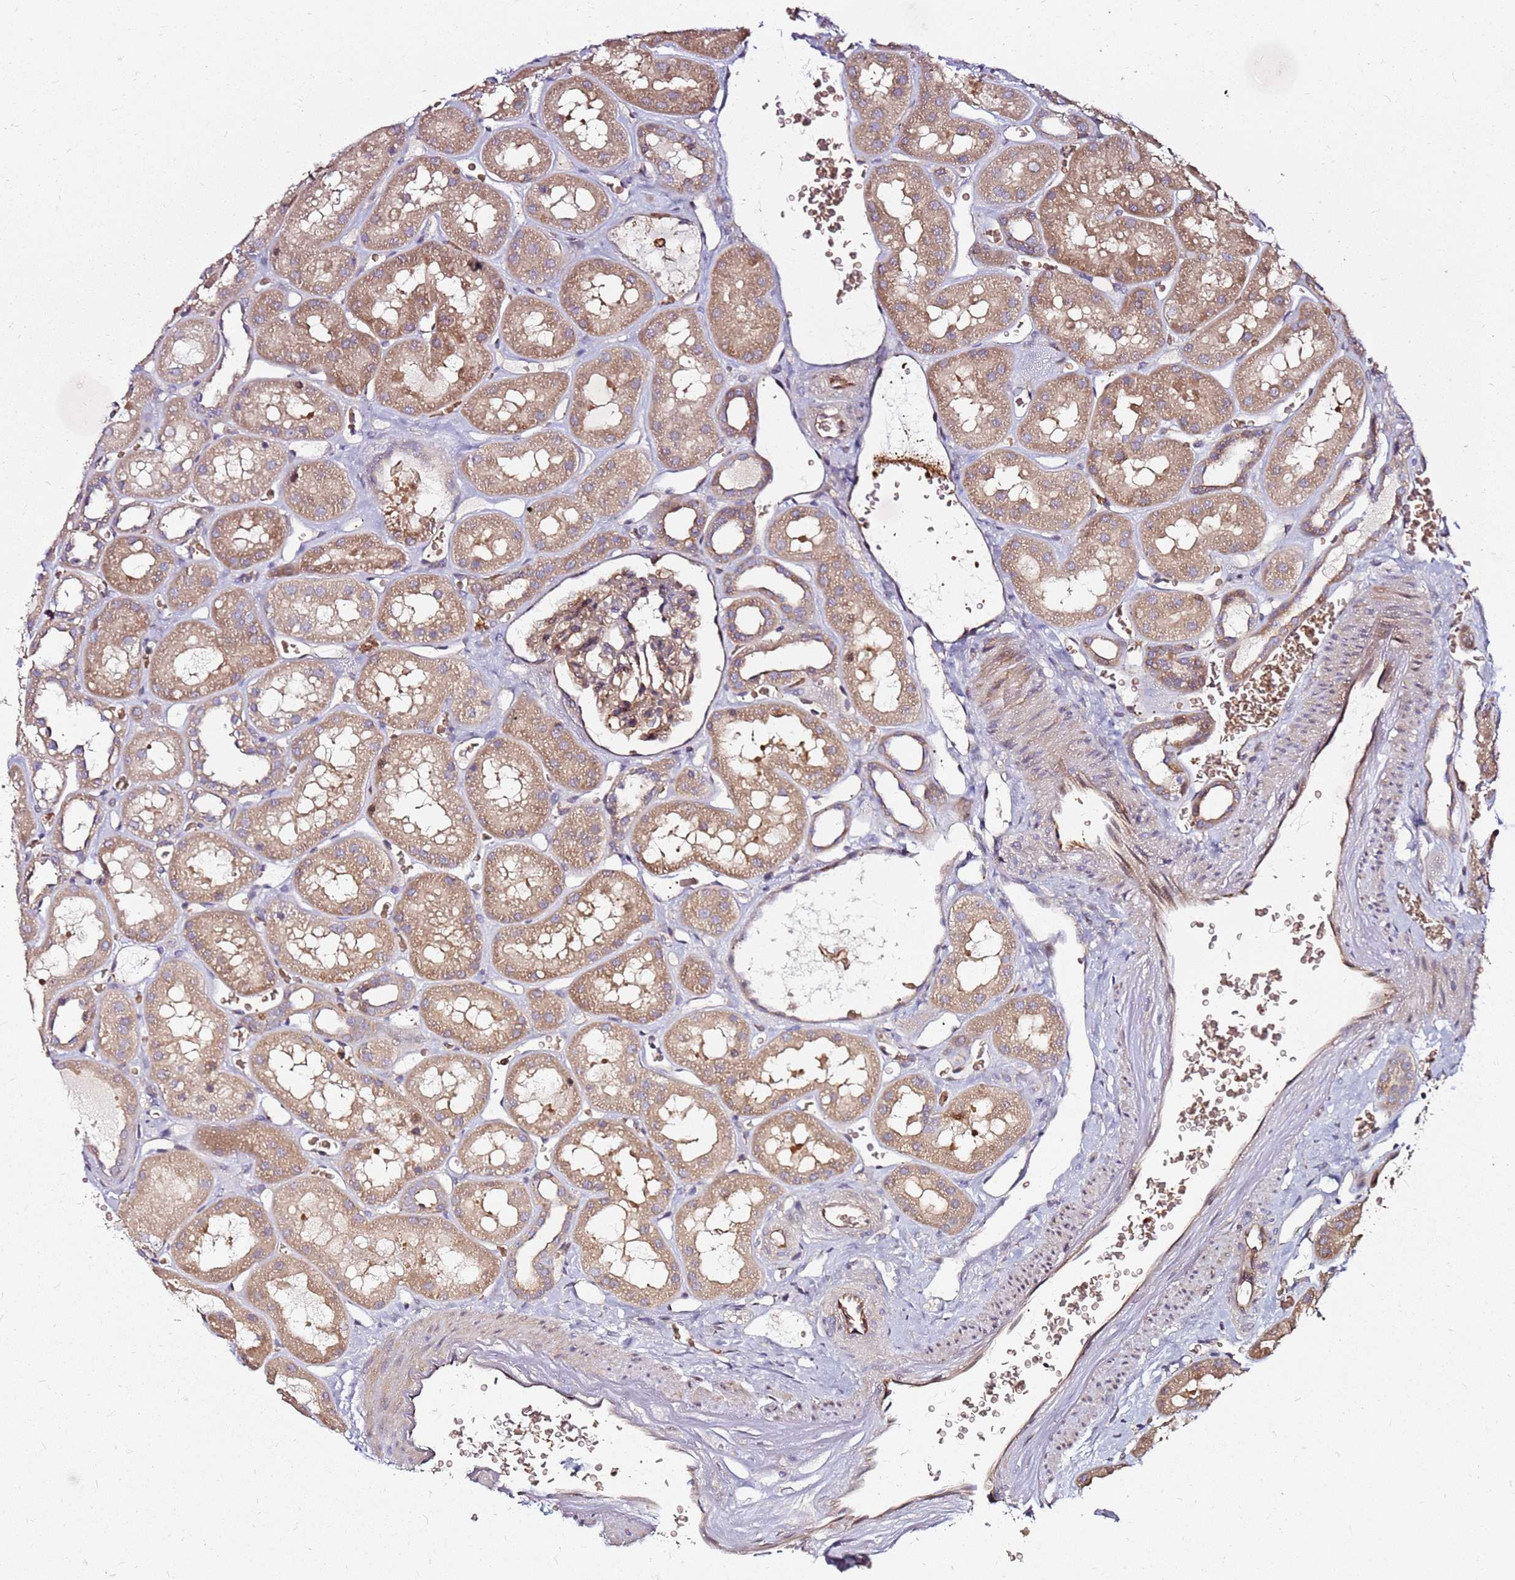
{"staining": {"intensity": "moderate", "quantity": ">75%", "location": "cytoplasmic/membranous,nuclear"}, "tissue": "kidney", "cell_type": "Cells in glomeruli", "image_type": "normal", "snomed": [{"axis": "morphology", "description": "Normal tissue, NOS"}, {"axis": "topography", "description": "Kidney"}], "caption": "Moderate cytoplasmic/membranous,nuclear positivity is identified in about >75% of cells in glomeruli in unremarkable kidney. The protein of interest is stained brown, and the nuclei are stained in blue (DAB (3,3'-diaminobenzidine) IHC with brightfield microscopy, high magnification).", "gene": "RNF11", "patient": {"sex": "female", "age": 41}}